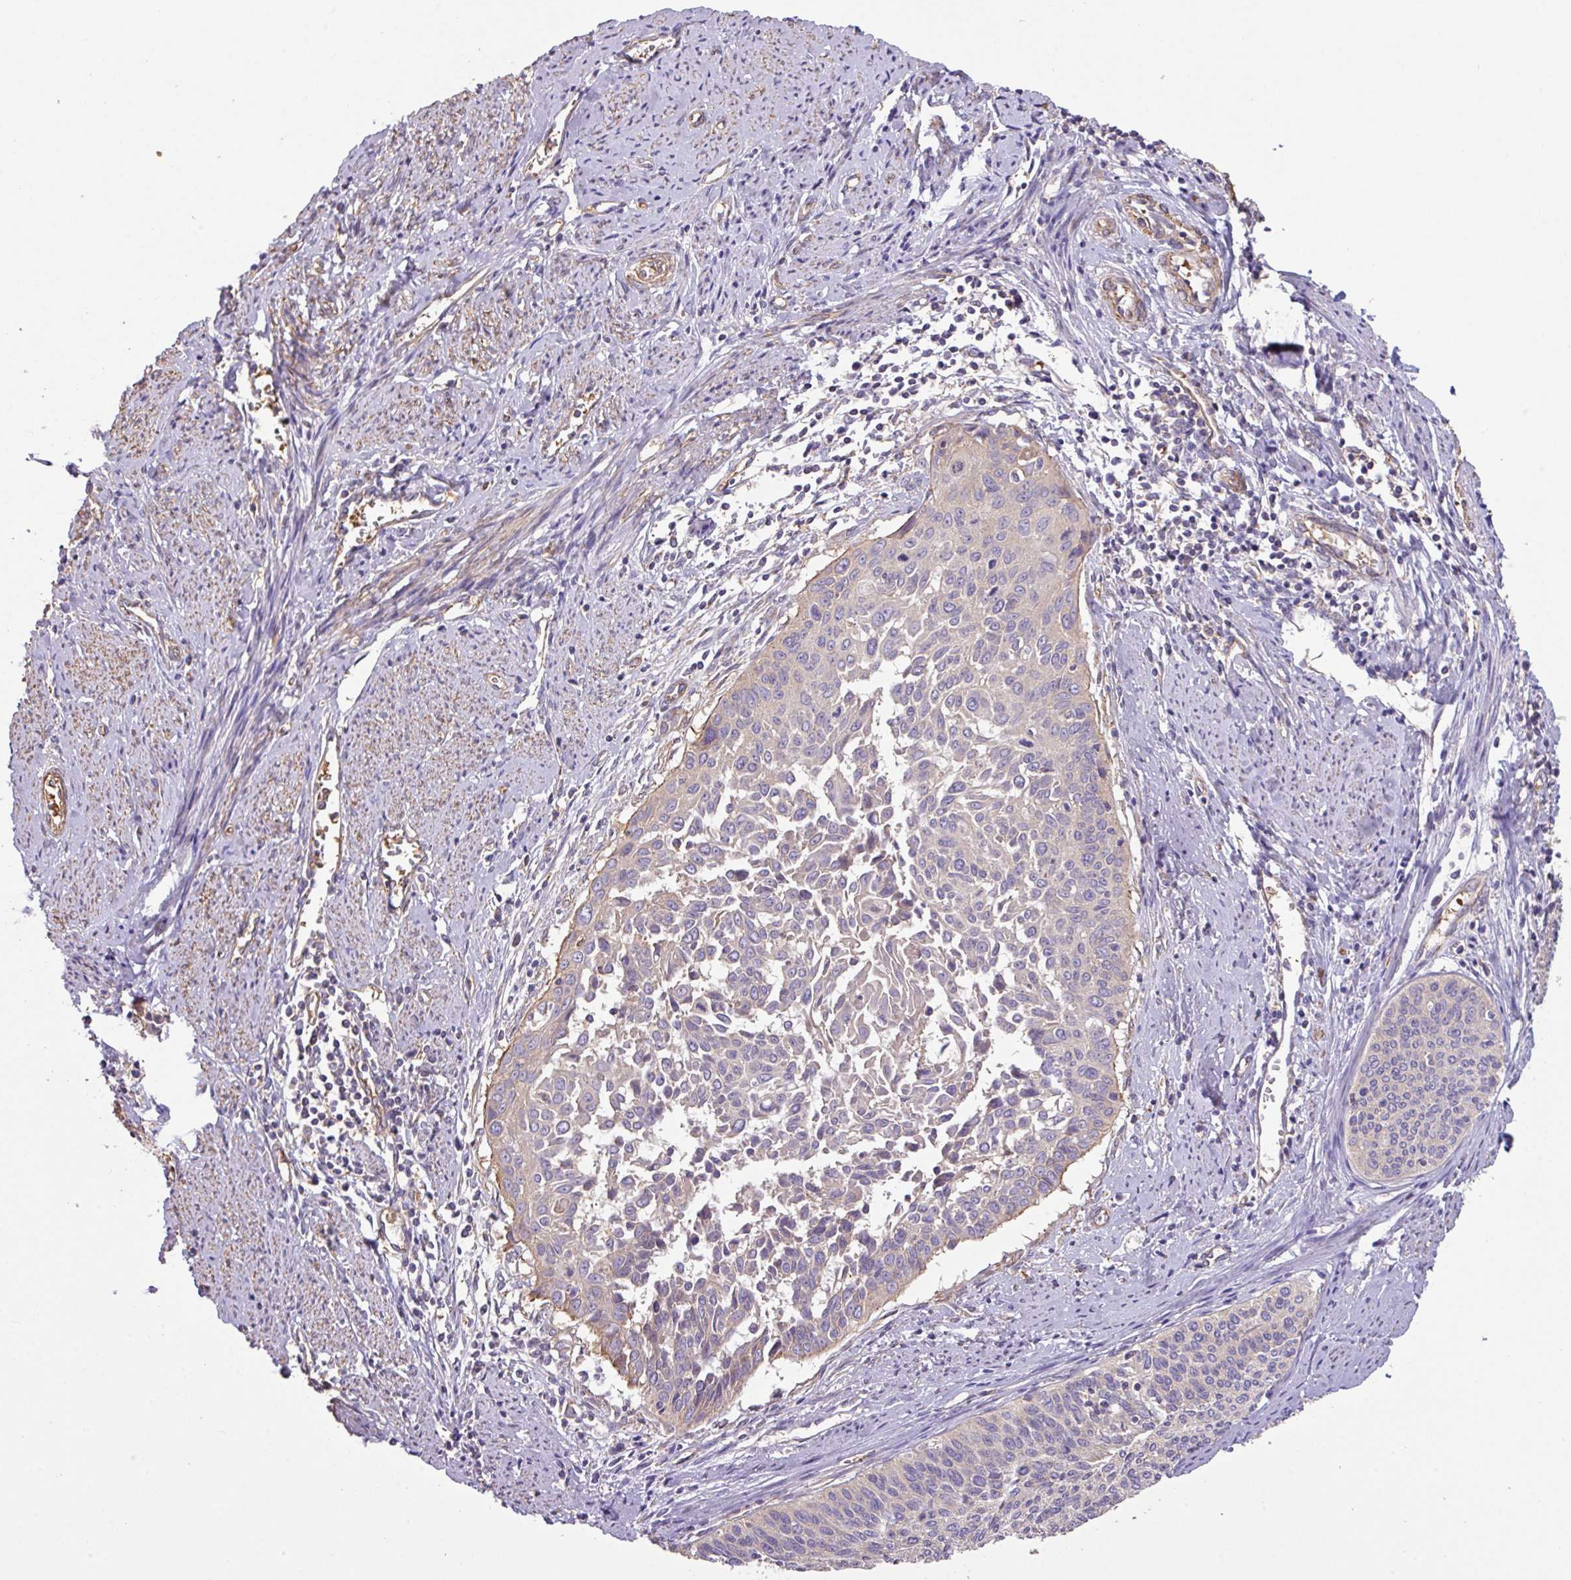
{"staining": {"intensity": "negative", "quantity": "none", "location": "none"}, "tissue": "cervical cancer", "cell_type": "Tumor cells", "image_type": "cancer", "snomed": [{"axis": "morphology", "description": "Squamous cell carcinoma, NOS"}, {"axis": "topography", "description": "Cervix"}], "caption": "Histopathology image shows no protein positivity in tumor cells of squamous cell carcinoma (cervical) tissue. The staining was performed using DAB (3,3'-diaminobenzidine) to visualize the protein expression in brown, while the nuclei were stained in blue with hematoxylin (Magnification: 20x).", "gene": "CALML4", "patient": {"sex": "female", "age": 55}}